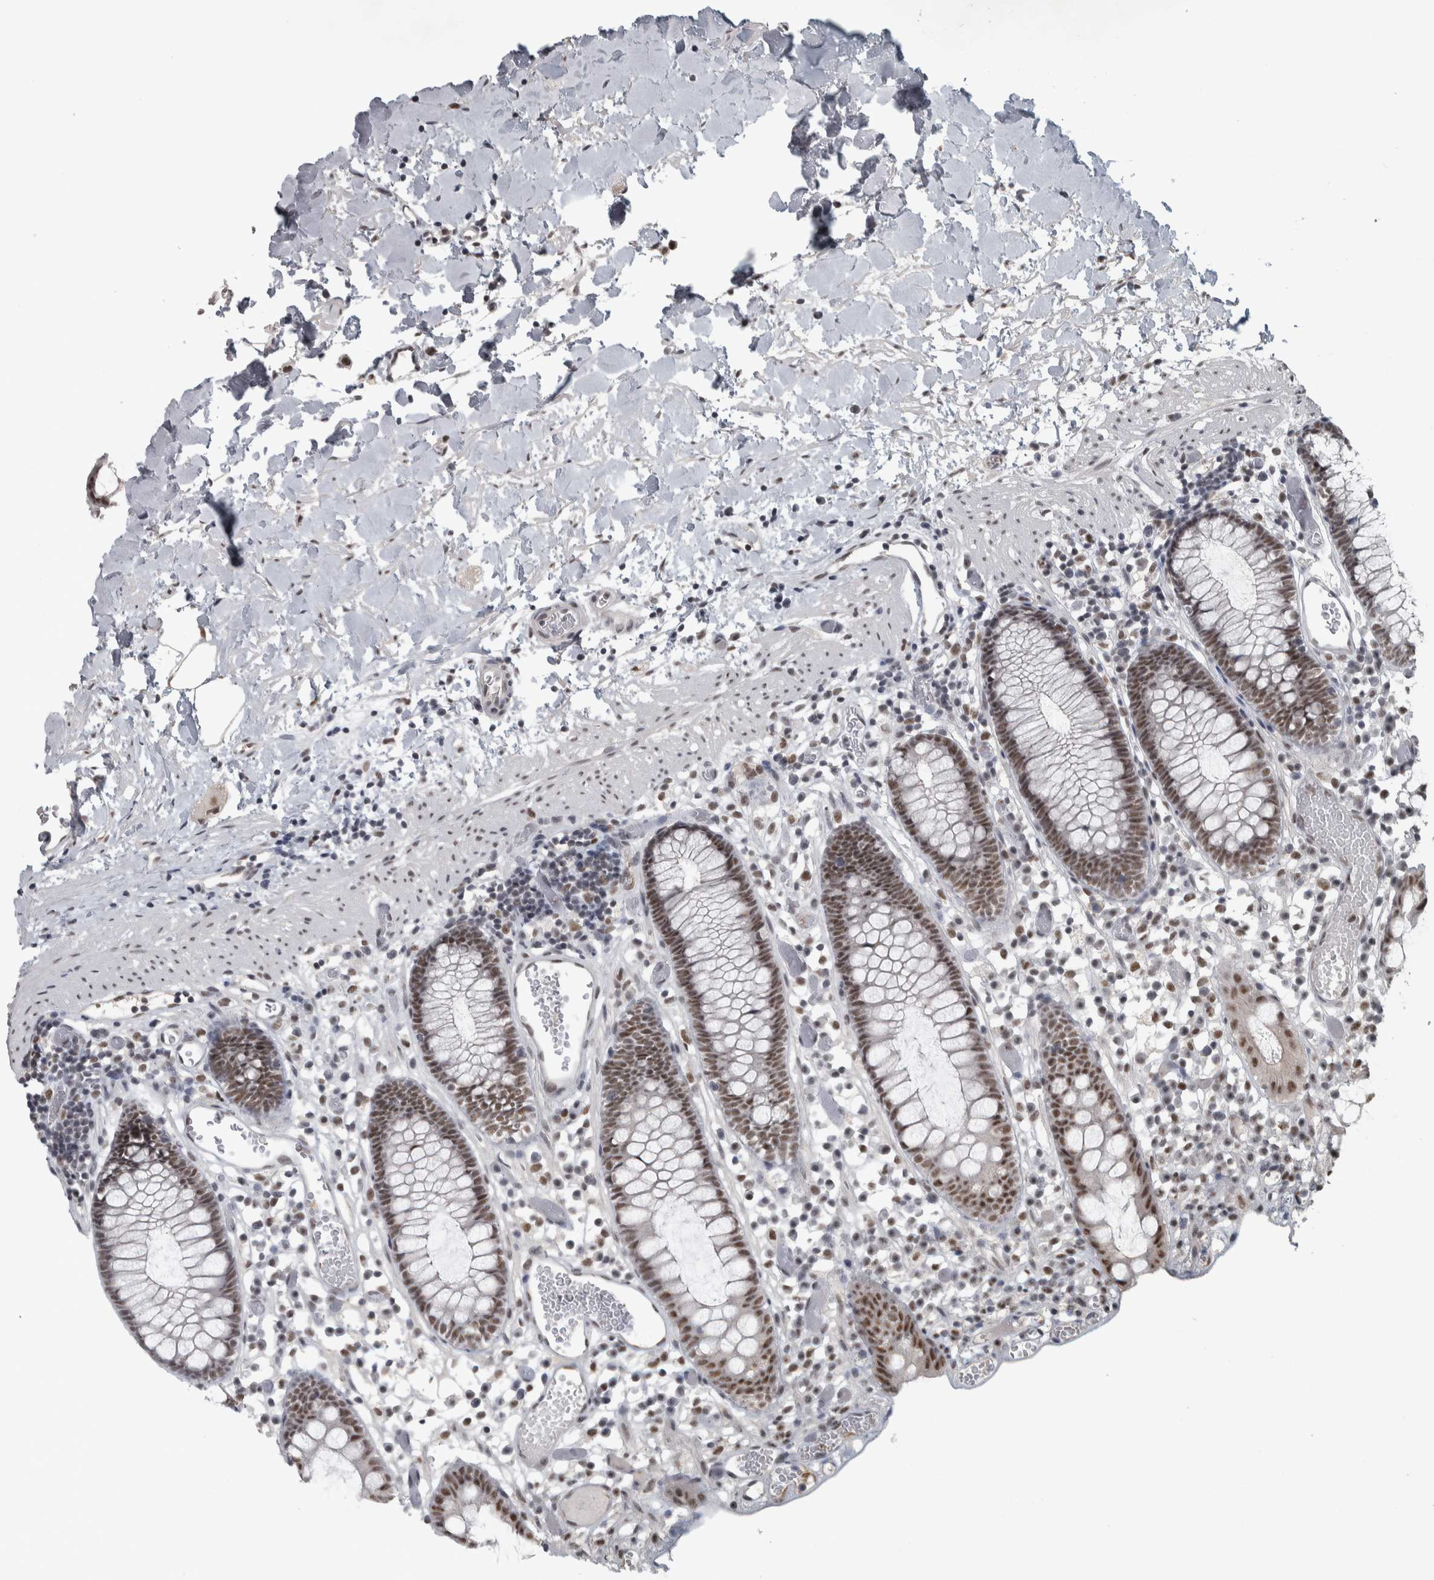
{"staining": {"intensity": "weak", "quantity": "25%-75%", "location": "nuclear"}, "tissue": "colon", "cell_type": "Endothelial cells", "image_type": "normal", "snomed": [{"axis": "morphology", "description": "Normal tissue, NOS"}, {"axis": "topography", "description": "Colon"}], "caption": "Immunohistochemical staining of benign human colon exhibits low levels of weak nuclear expression in approximately 25%-75% of endothelial cells.", "gene": "DDX42", "patient": {"sex": "male", "age": 14}}